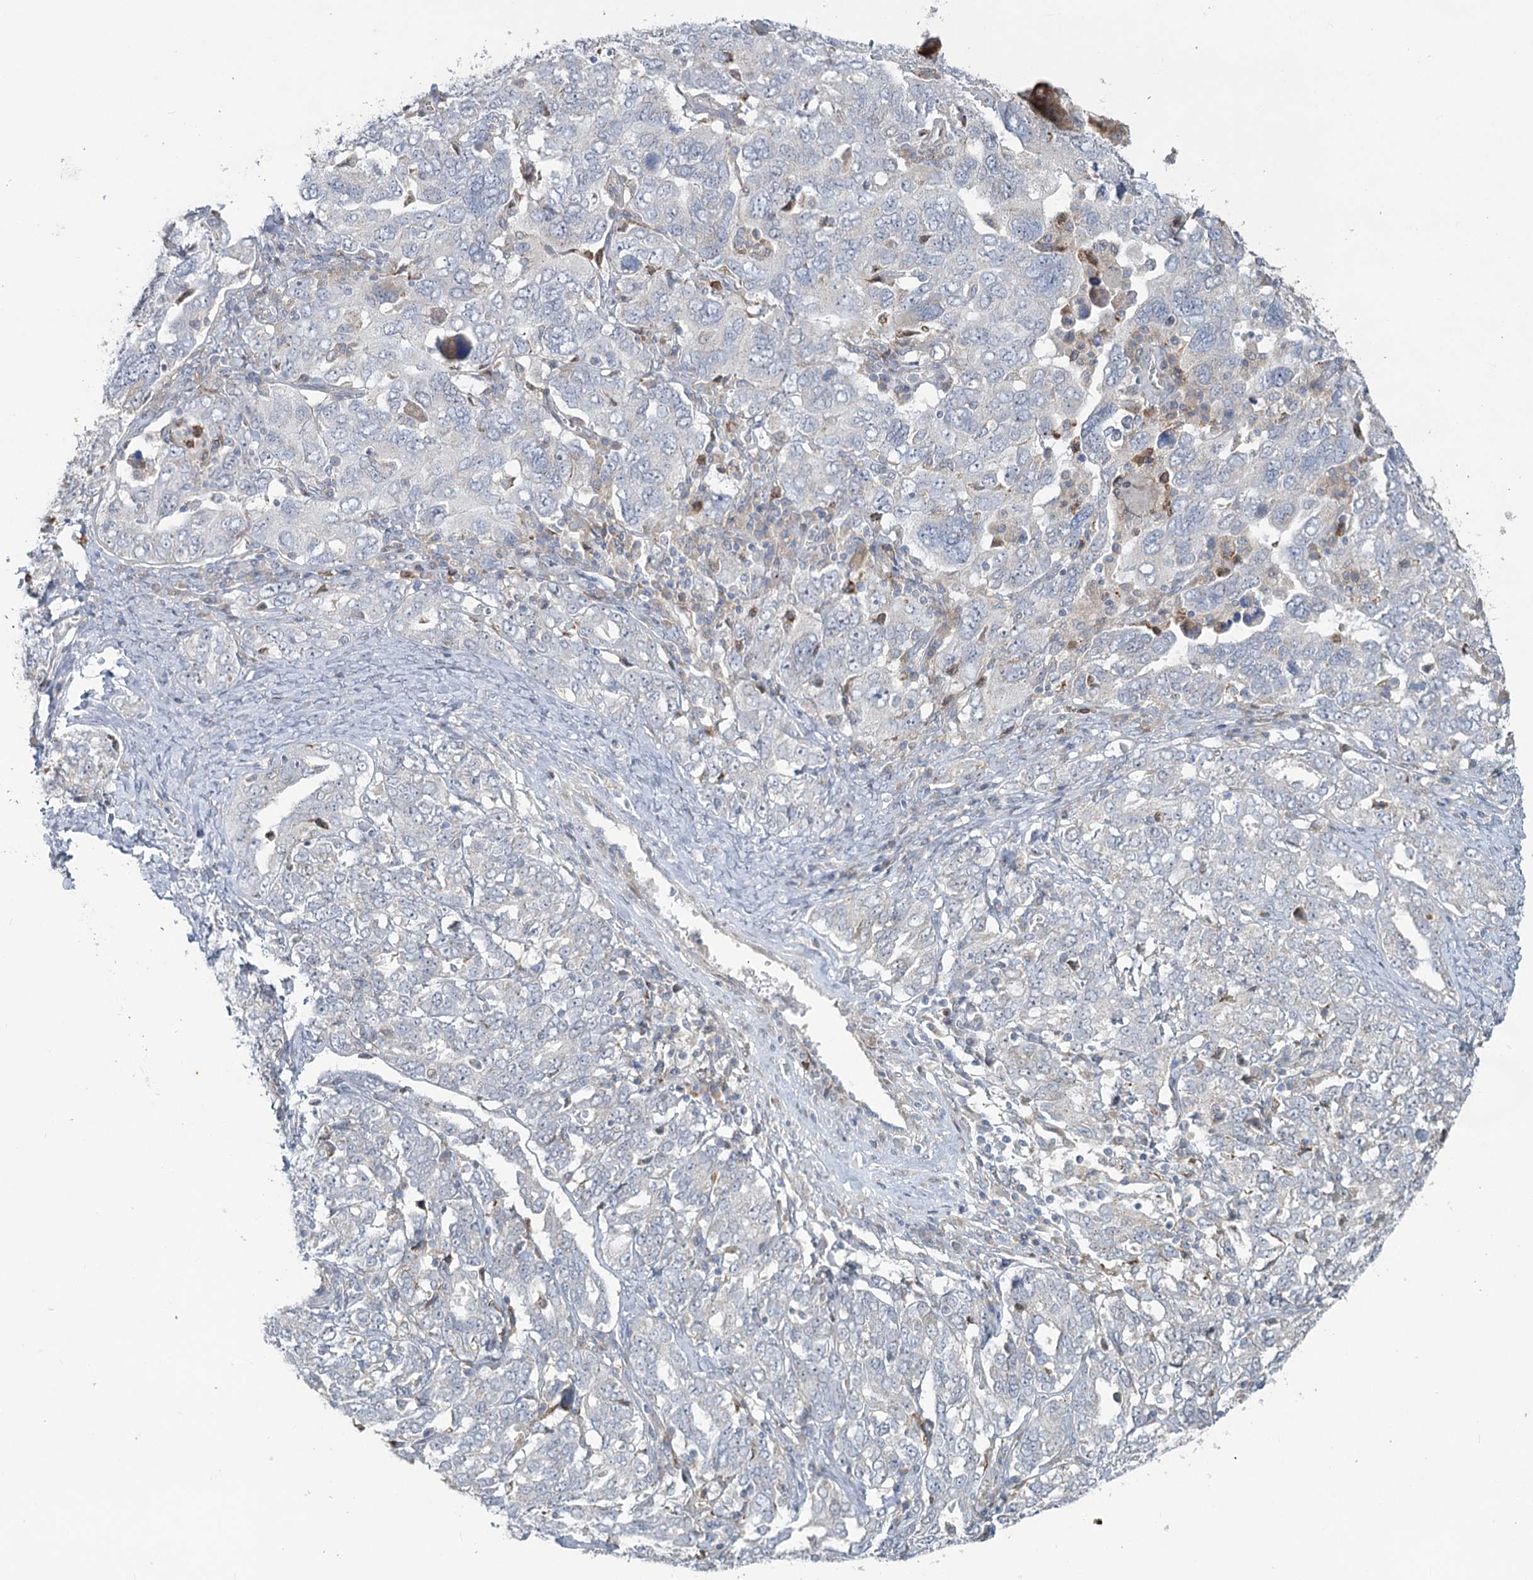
{"staining": {"intensity": "negative", "quantity": "none", "location": "none"}, "tissue": "ovarian cancer", "cell_type": "Tumor cells", "image_type": "cancer", "snomed": [{"axis": "morphology", "description": "Carcinoma, endometroid"}, {"axis": "topography", "description": "Ovary"}], "caption": "Immunohistochemical staining of endometroid carcinoma (ovarian) shows no significant staining in tumor cells.", "gene": "PLA2G12A", "patient": {"sex": "female", "age": 62}}